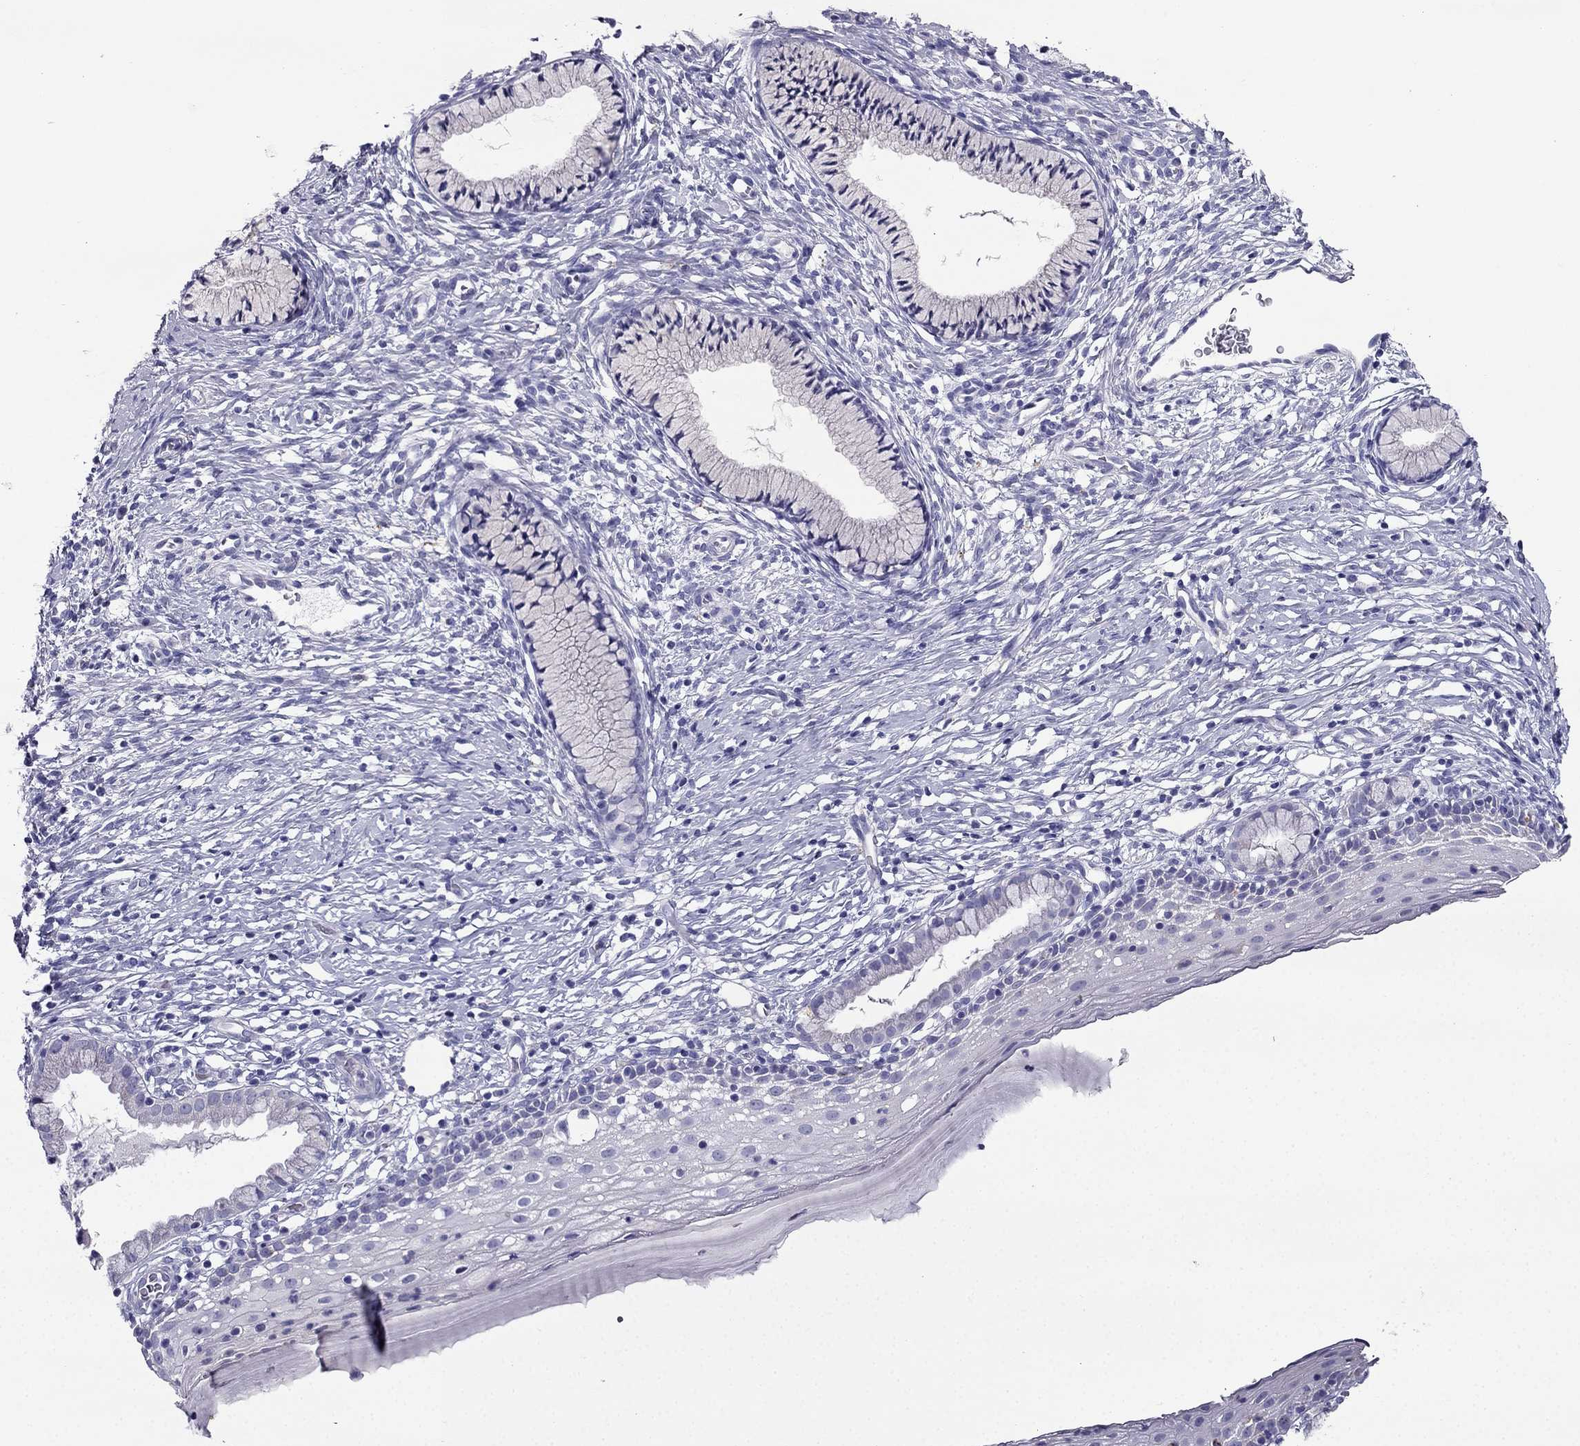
{"staining": {"intensity": "negative", "quantity": "none", "location": "none"}, "tissue": "cervix", "cell_type": "Glandular cells", "image_type": "normal", "snomed": [{"axis": "morphology", "description": "Normal tissue, NOS"}, {"axis": "topography", "description": "Cervix"}], "caption": "DAB (3,3'-diaminobenzidine) immunohistochemical staining of benign cervix demonstrates no significant expression in glandular cells.", "gene": "PTH", "patient": {"sex": "female", "age": 39}}